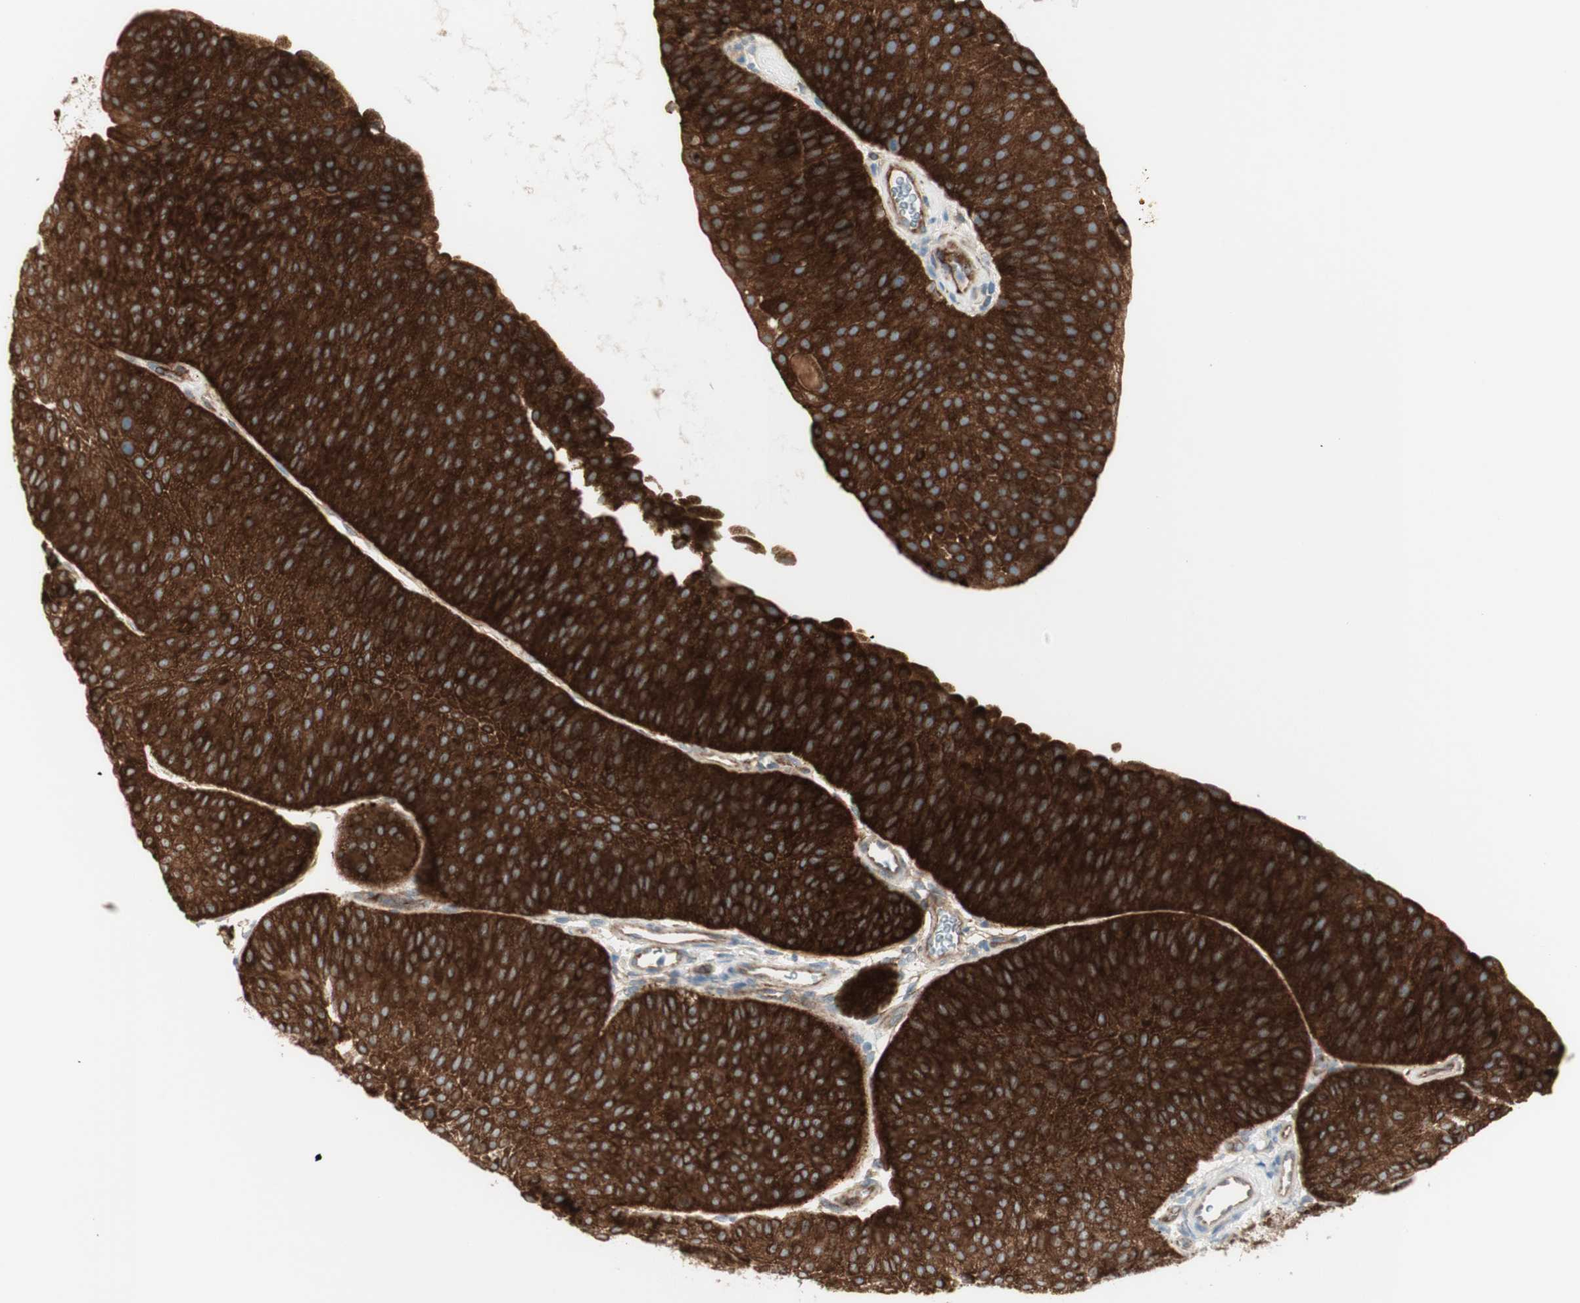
{"staining": {"intensity": "strong", "quantity": ">75%", "location": "cytoplasmic/membranous"}, "tissue": "urothelial cancer", "cell_type": "Tumor cells", "image_type": "cancer", "snomed": [{"axis": "morphology", "description": "Urothelial carcinoma, Low grade"}, {"axis": "topography", "description": "Urinary bladder"}], "caption": "IHC histopathology image of low-grade urothelial carcinoma stained for a protein (brown), which exhibits high levels of strong cytoplasmic/membranous staining in approximately >75% of tumor cells.", "gene": "MYO6", "patient": {"sex": "female", "age": 60}}